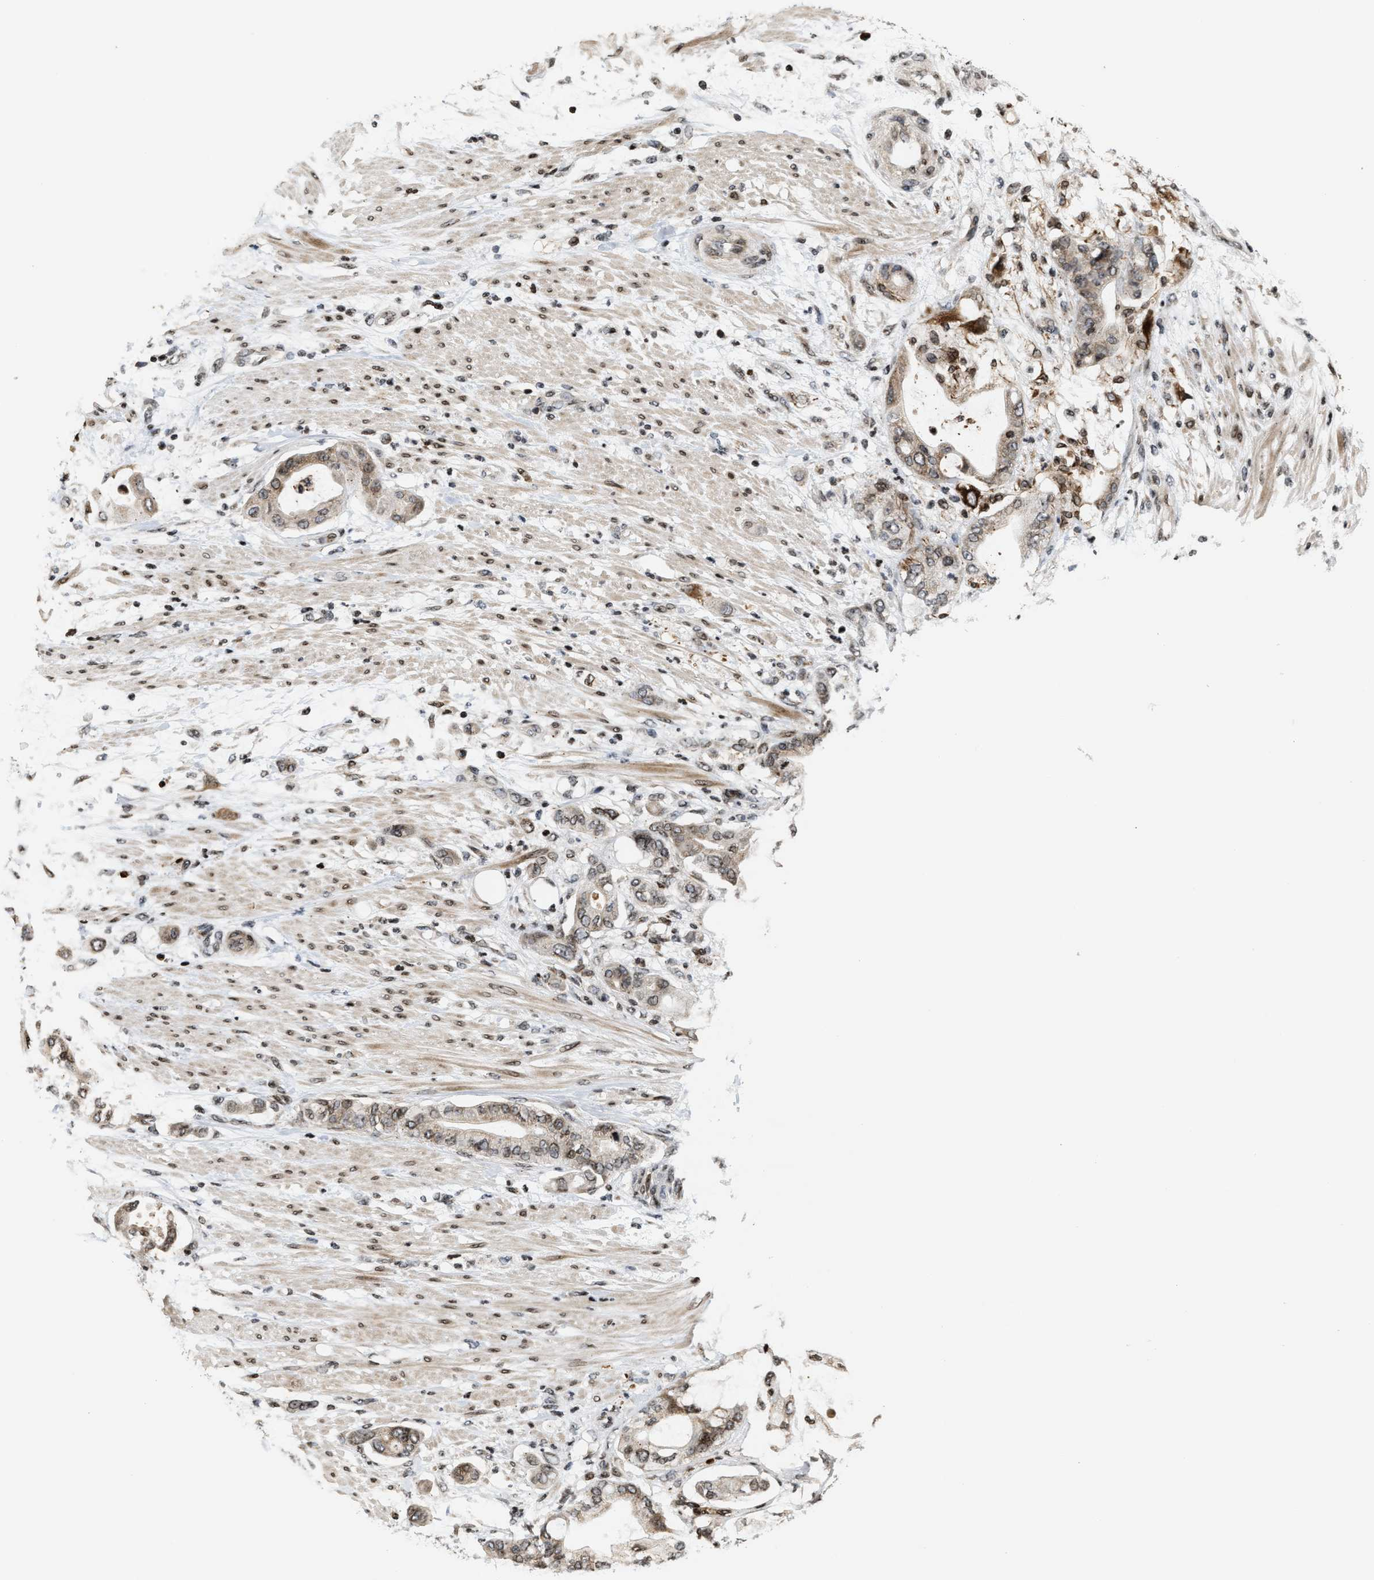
{"staining": {"intensity": "weak", "quantity": ">75%", "location": "cytoplasmic/membranous,nuclear"}, "tissue": "pancreatic cancer", "cell_type": "Tumor cells", "image_type": "cancer", "snomed": [{"axis": "morphology", "description": "Adenocarcinoma, NOS"}, {"axis": "morphology", "description": "Adenocarcinoma, metastatic, NOS"}, {"axis": "topography", "description": "Lymph node"}, {"axis": "topography", "description": "Pancreas"}, {"axis": "topography", "description": "Duodenum"}], "caption": "This histopathology image reveals IHC staining of pancreatic cancer (adenocarcinoma), with low weak cytoplasmic/membranous and nuclear staining in about >75% of tumor cells.", "gene": "PDZD2", "patient": {"sex": "female", "age": 64}}